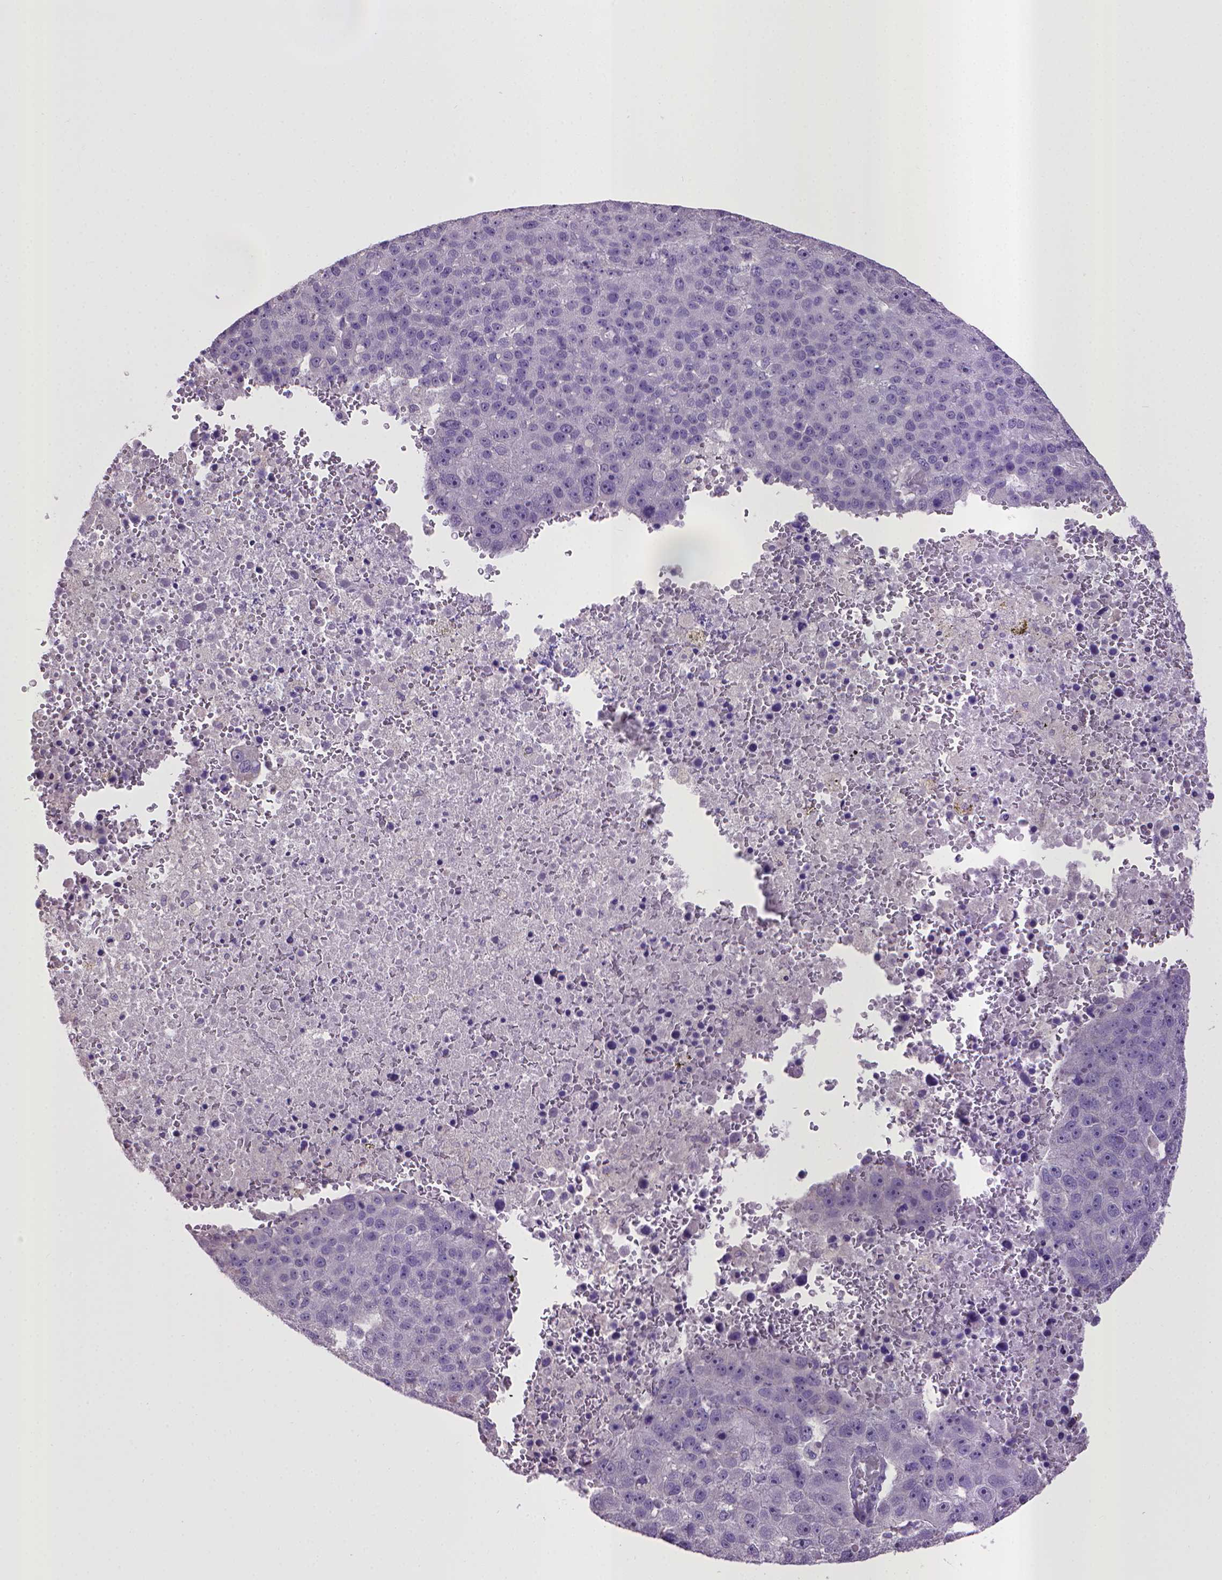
{"staining": {"intensity": "negative", "quantity": "none", "location": "none"}, "tissue": "pancreatic cancer", "cell_type": "Tumor cells", "image_type": "cancer", "snomed": [{"axis": "morphology", "description": "Adenocarcinoma, NOS"}, {"axis": "topography", "description": "Pancreas"}], "caption": "High power microscopy image of an IHC image of pancreatic cancer (adenocarcinoma), revealing no significant staining in tumor cells. (Stains: DAB immunohistochemistry with hematoxylin counter stain, Microscopy: brightfield microscopy at high magnification).", "gene": "CPM", "patient": {"sex": "female", "age": 61}}